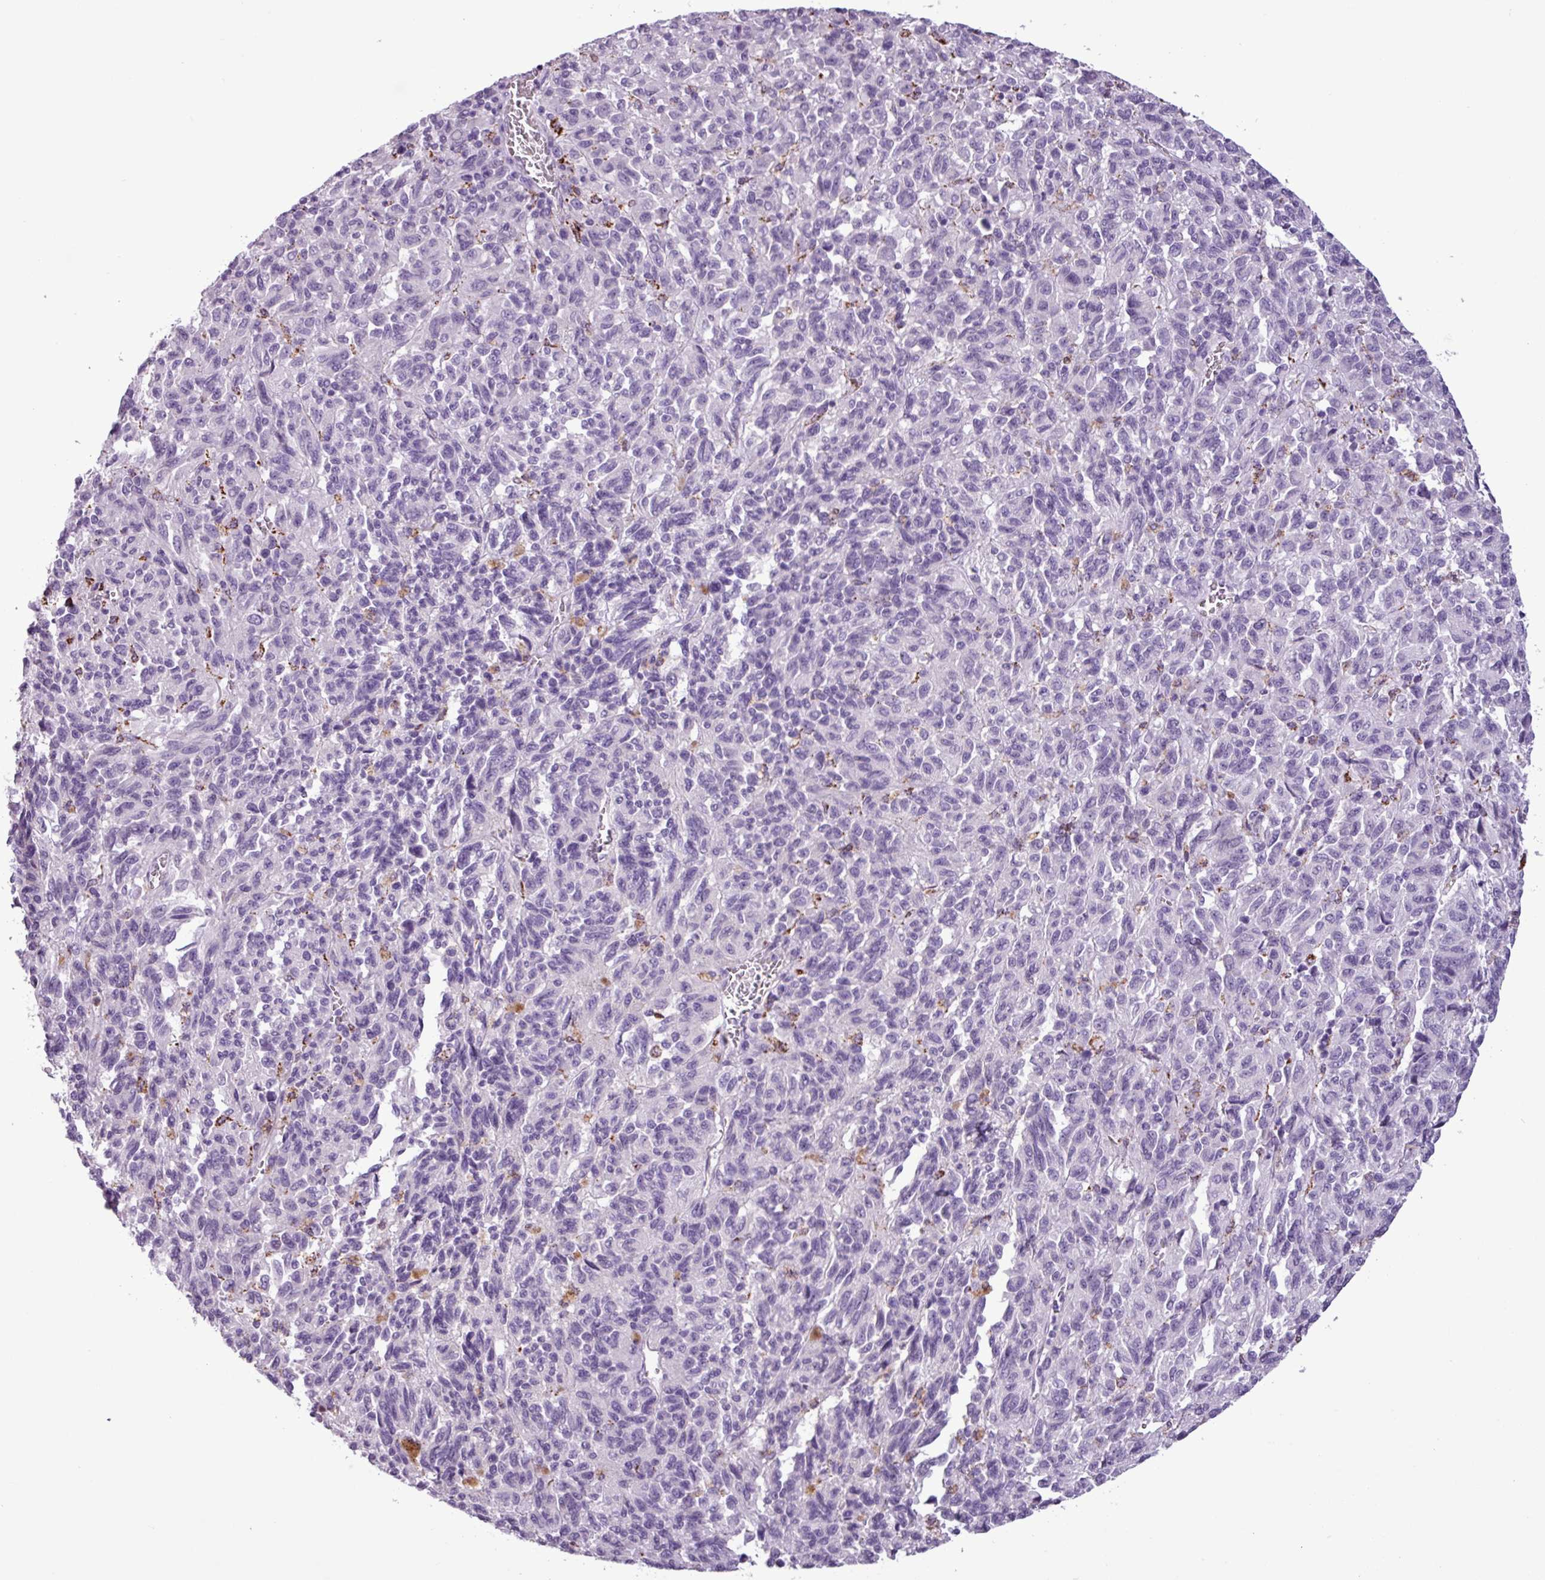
{"staining": {"intensity": "negative", "quantity": "none", "location": "none"}, "tissue": "melanoma", "cell_type": "Tumor cells", "image_type": "cancer", "snomed": [{"axis": "morphology", "description": "Malignant melanoma, Metastatic site"}, {"axis": "topography", "description": "Lung"}], "caption": "Tumor cells are negative for brown protein staining in melanoma.", "gene": "ZNF667", "patient": {"sex": "male", "age": 64}}